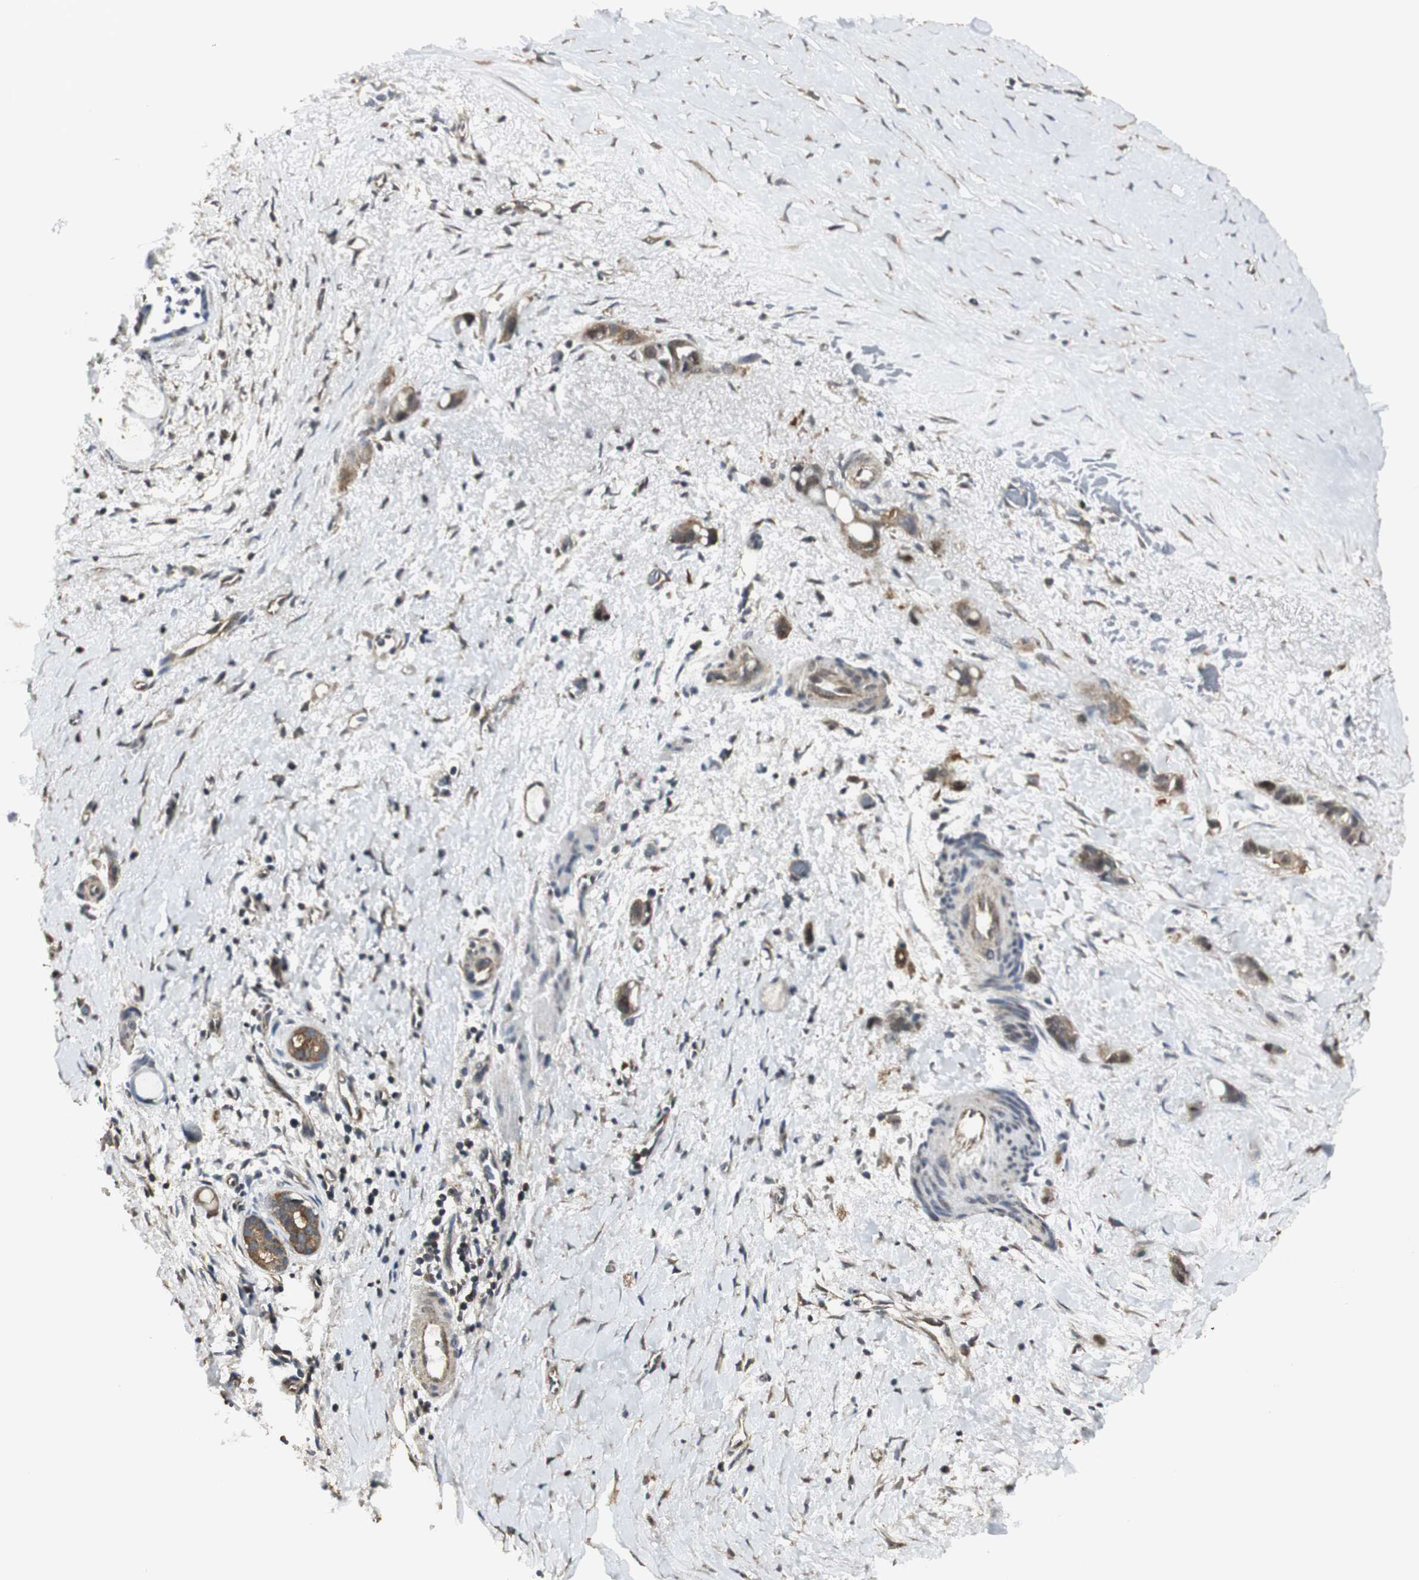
{"staining": {"intensity": "weak", "quantity": ">75%", "location": "cytoplasmic/membranous"}, "tissue": "liver cancer", "cell_type": "Tumor cells", "image_type": "cancer", "snomed": [{"axis": "morphology", "description": "Cholangiocarcinoma"}, {"axis": "topography", "description": "Liver"}], "caption": "A low amount of weak cytoplasmic/membranous positivity is present in approximately >75% of tumor cells in liver cholangiocarcinoma tissue.", "gene": "CCT5", "patient": {"sex": "female", "age": 65}}